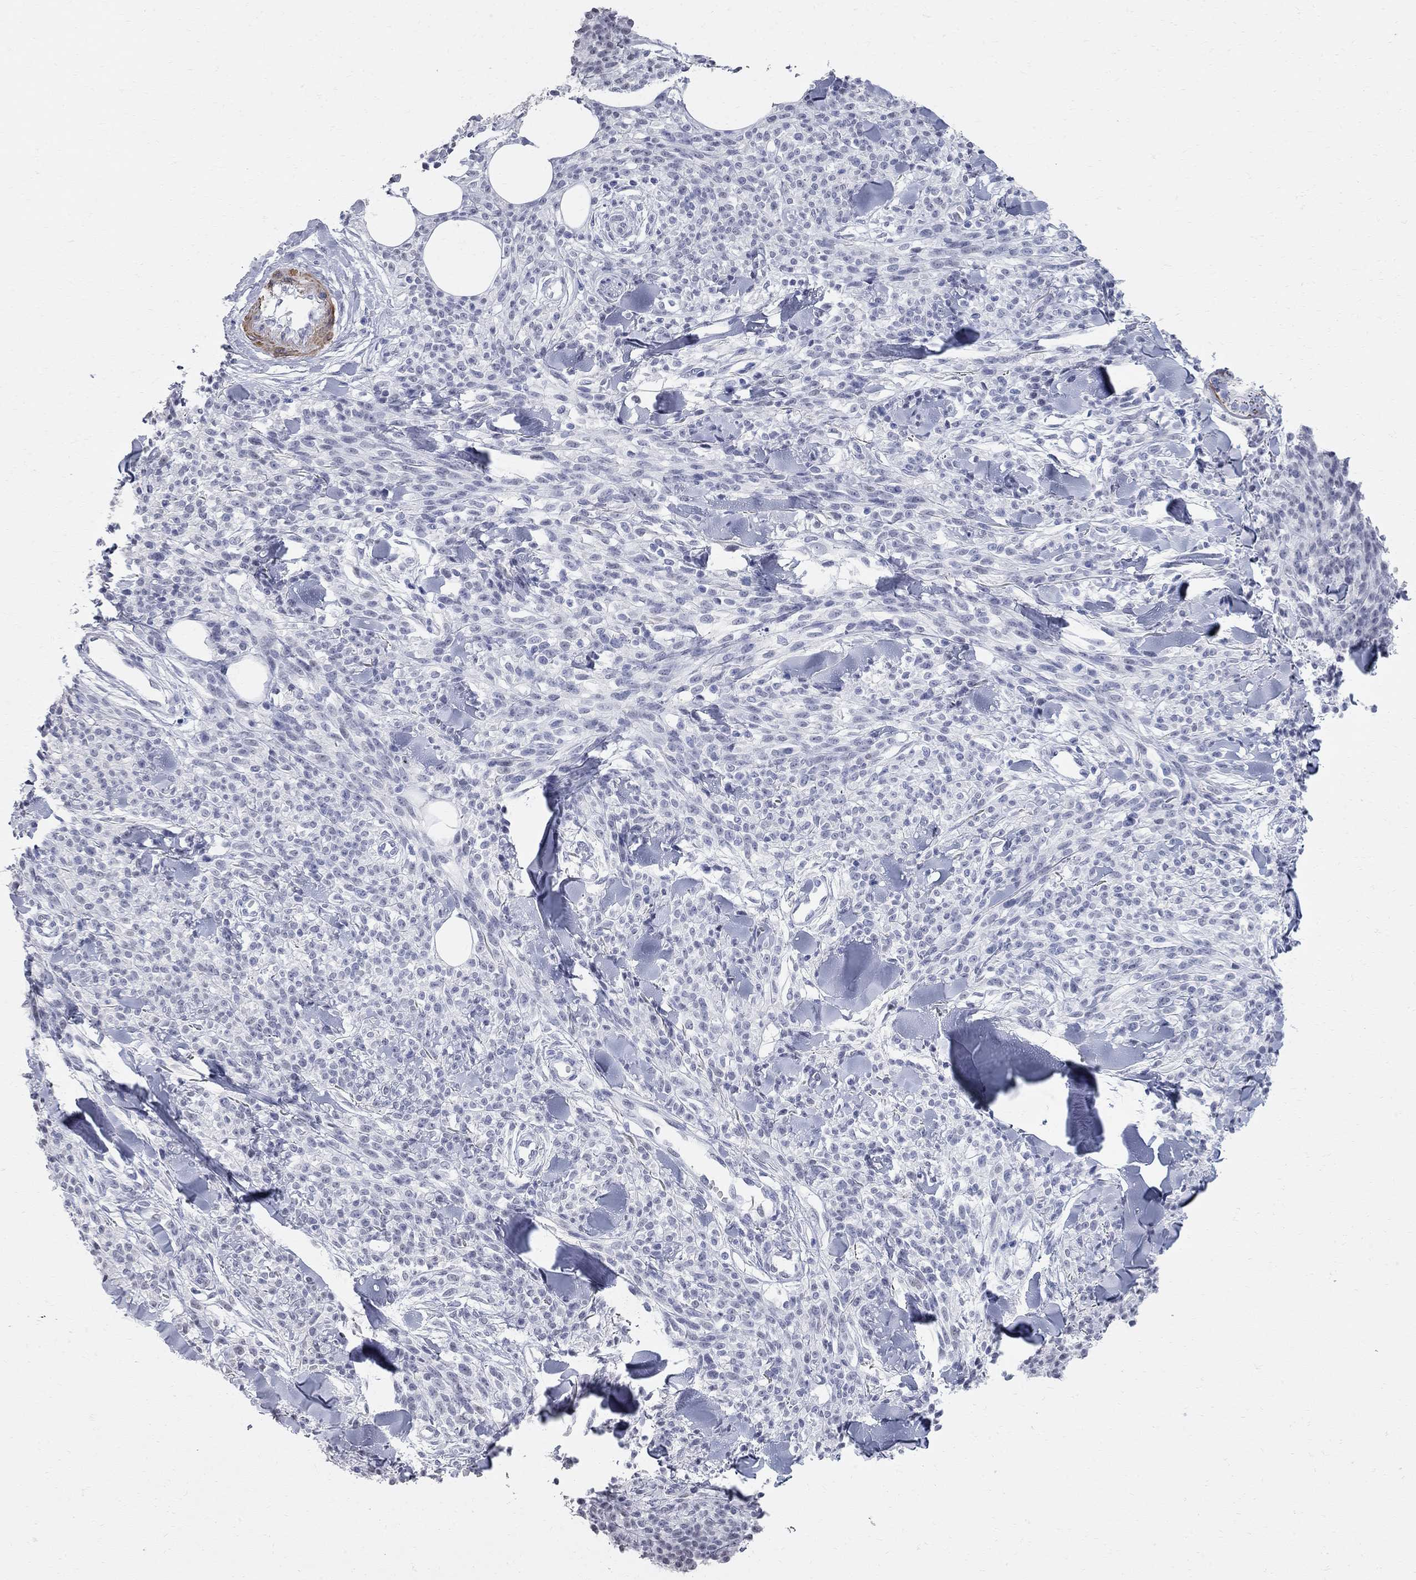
{"staining": {"intensity": "negative", "quantity": "none", "location": "none"}, "tissue": "melanoma", "cell_type": "Tumor cells", "image_type": "cancer", "snomed": [{"axis": "morphology", "description": "Malignant melanoma, NOS"}, {"axis": "topography", "description": "Skin"}, {"axis": "topography", "description": "Skin of trunk"}], "caption": "An immunohistochemistry histopathology image of malignant melanoma is shown. There is no staining in tumor cells of malignant melanoma. (DAB immunohistochemistry visualized using brightfield microscopy, high magnification).", "gene": "BPIFB1", "patient": {"sex": "male", "age": 74}}